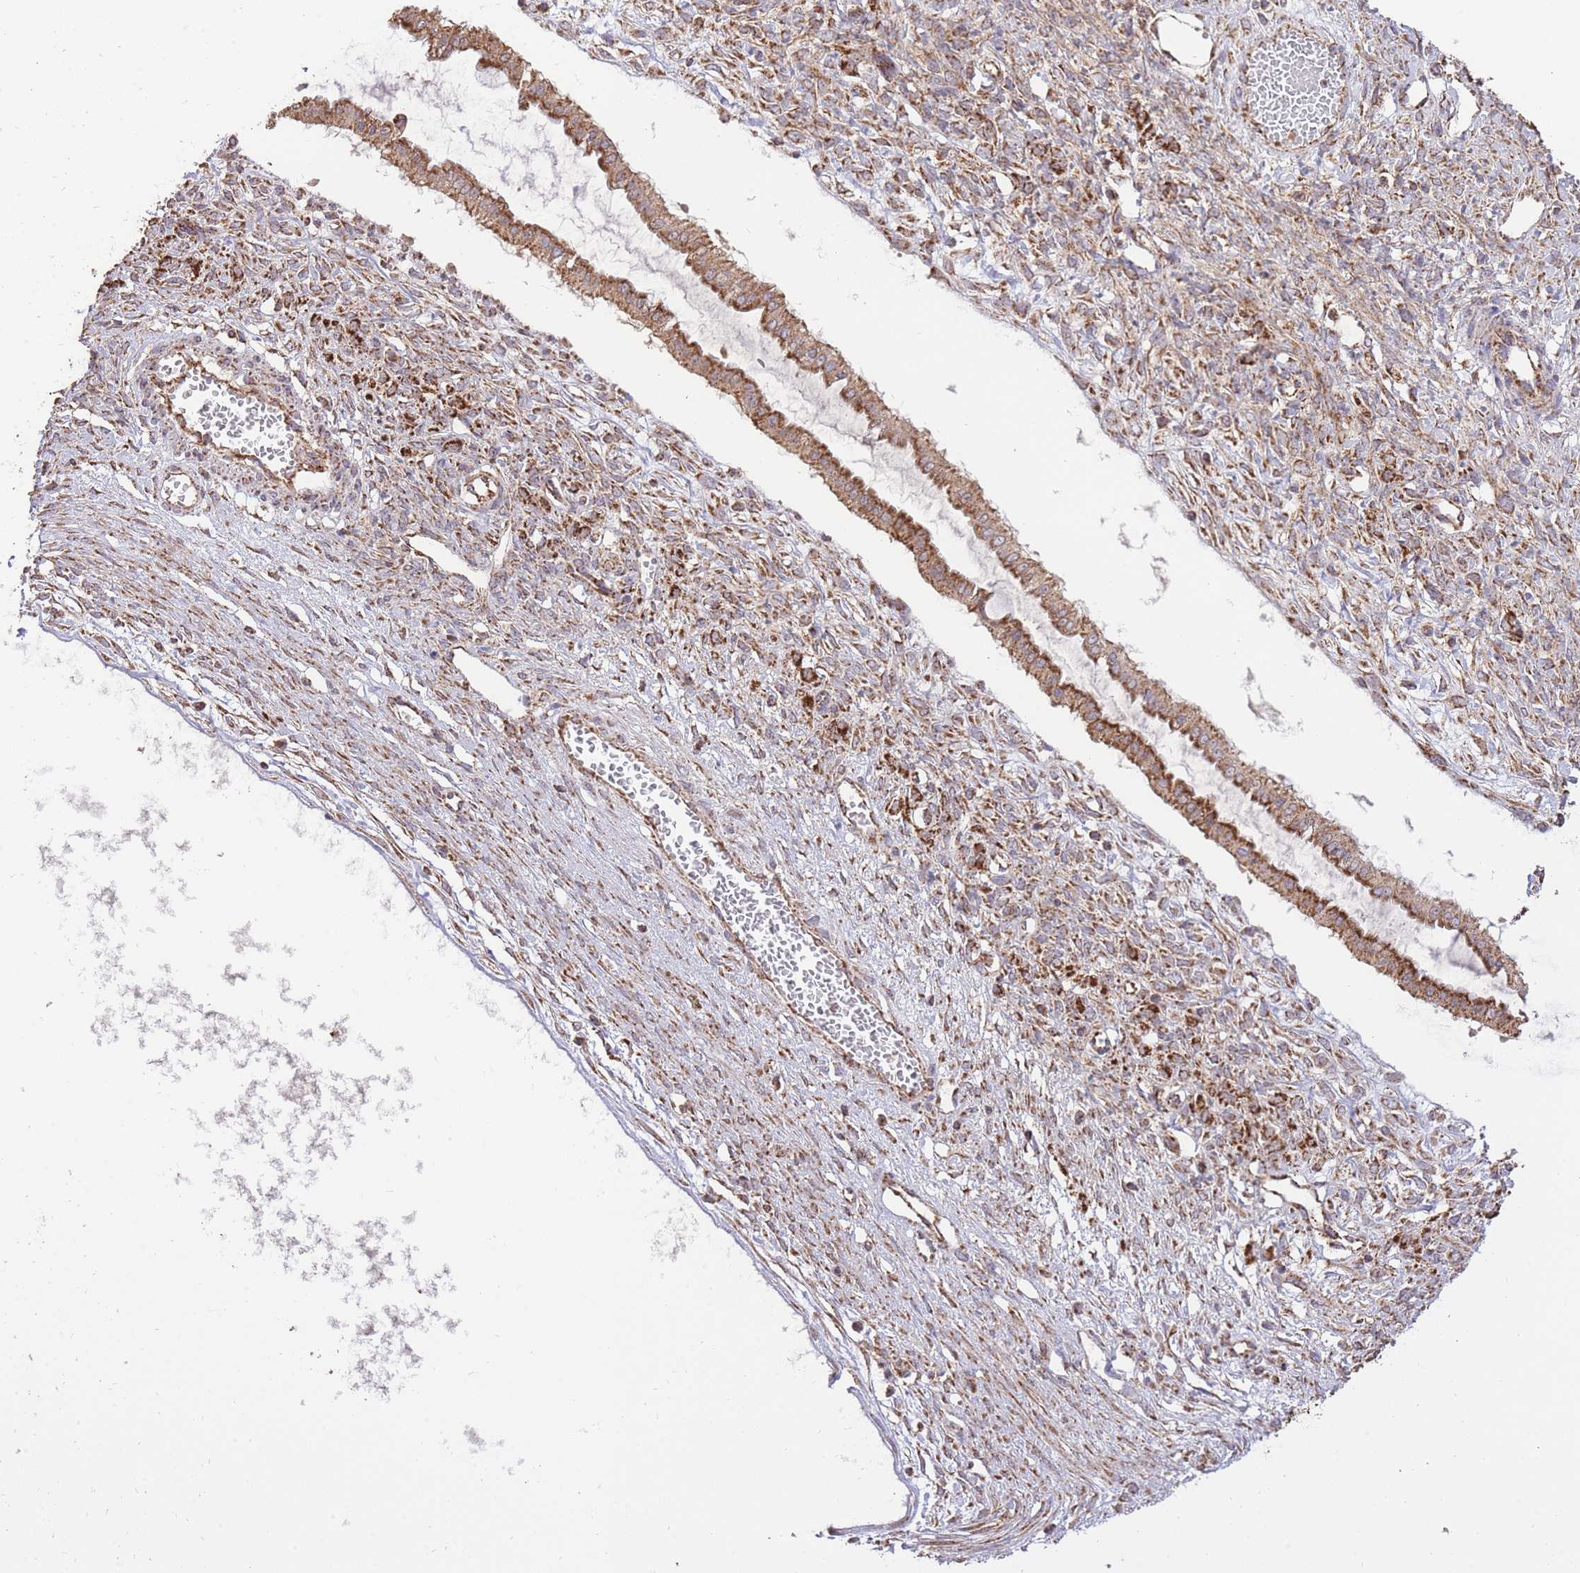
{"staining": {"intensity": "strong", "quantity": ">75%", "location": "cytoplasmic/membranous"}, "tissue": "ovarian cancer", "cell_type": "Tumor cells", "image_type": "cancer", "snomed": [{"axis": "morphology", "description": "Cystadenocarcinoma, mucinous, NOS"}, {"axis": "topography", "description": "Ovary"}], "caption": "Human ovarian cancer stained for a protein (brown) demonstrates strong cytoplasmic/membranous positive expression in approximately >75% of tumor cells.", "gene": "PREP", "patient": {"sex": "female", "age": 73}}